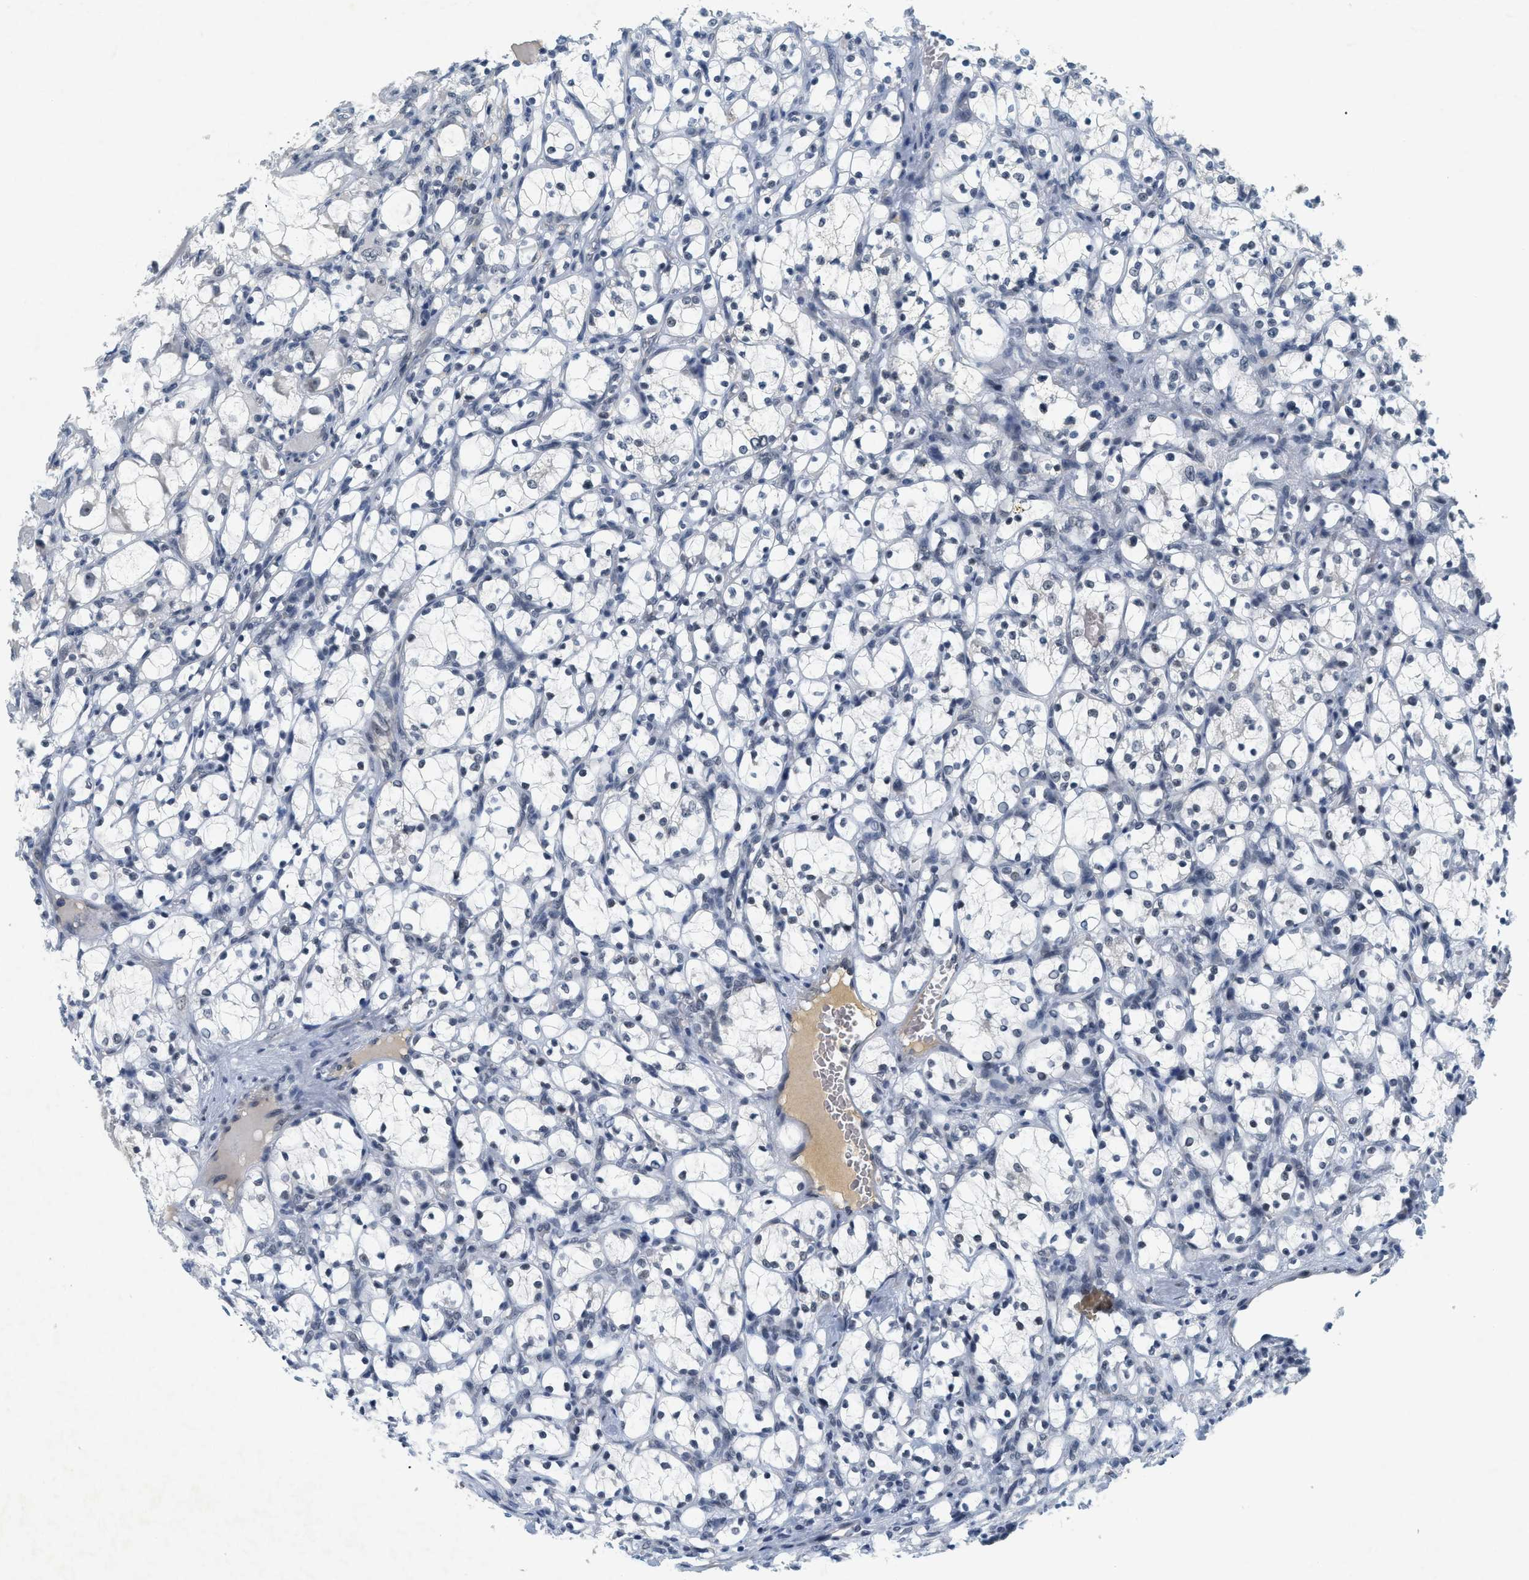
{"staining": {"intensity": "negative", "quantity": "none", "location": "none"}, "tissue": "renal cancer", "cell_type": "Tumor cells", "image_type": "cancer", "snomed": [{"axis": "morphology", "description": "Adenocarcinoma, NOS"}, {"axis": "topography", "description": "Kidney"}], "caption": "This is a histopathology image of immunohistochemistry staining of renal adenocarcinoma, which shows no staining in tumor cells.", "gene": "MZF1", "patient": {"sex": "female", "age": 69}}